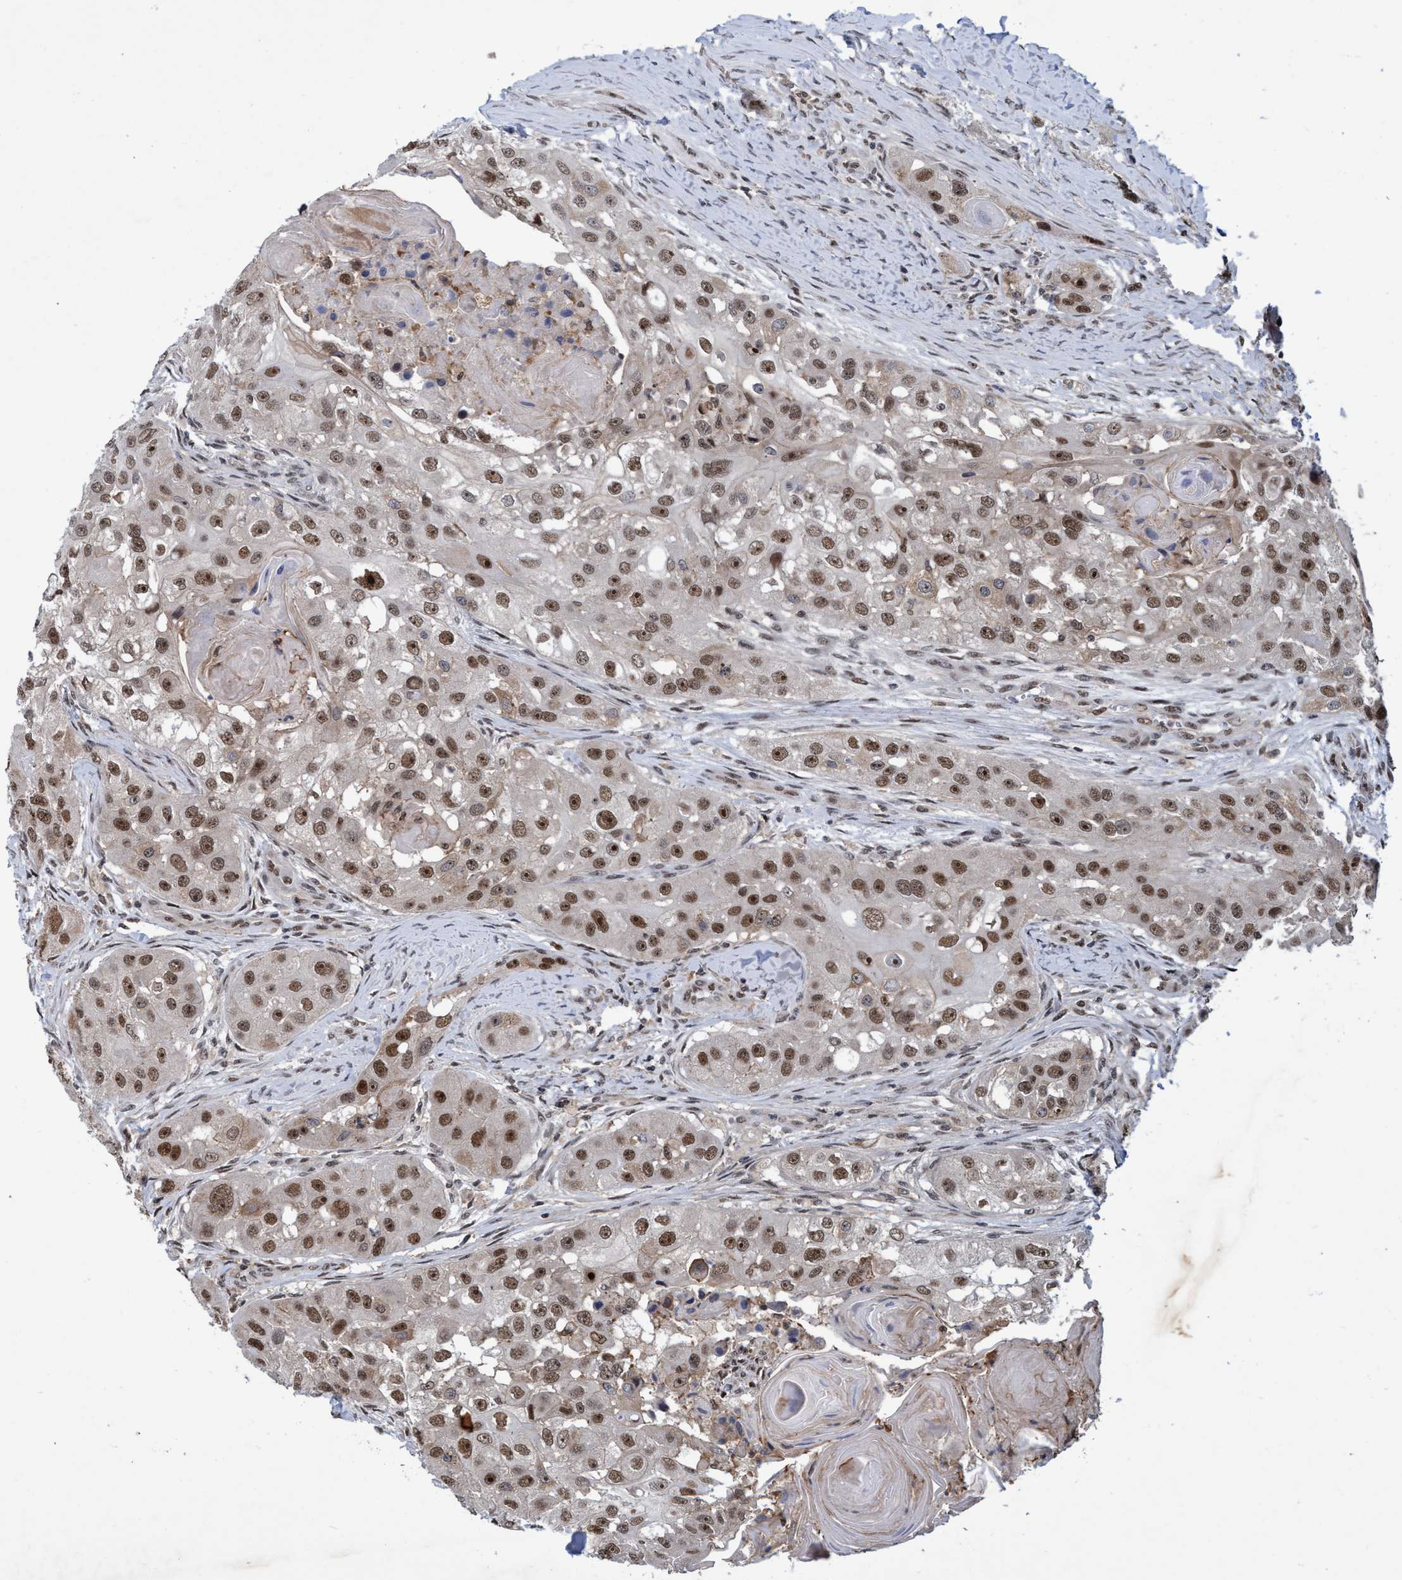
{"staining": {"intensity": "moderate", "quantity": ">75%", "location": "nuclear"}, "tissue": "head and neck cancer", "cell_type": "Tumor cells", "image_type": "cancer", "snomed": [{"axis": "morphology", "description": "Normal tissue, NOS"}, {"axis": "morphology", "description": "Squamous cell carcinoma, NOS"}, {"axis": "topography", "description": "Skeletal muscle"}, {"axis": "topography", "description": "Head-Neck"}], "caption": "IHC photomicrograph of human head and neck cancer (squamous cell carcinoma) stained for a protein (brown), which exhibits medium levels of moderate nuclear expression in approximately >75% of tumor cells.", "gene": "GTF2F1", "patient": {"sex": "male", "age": 51}}